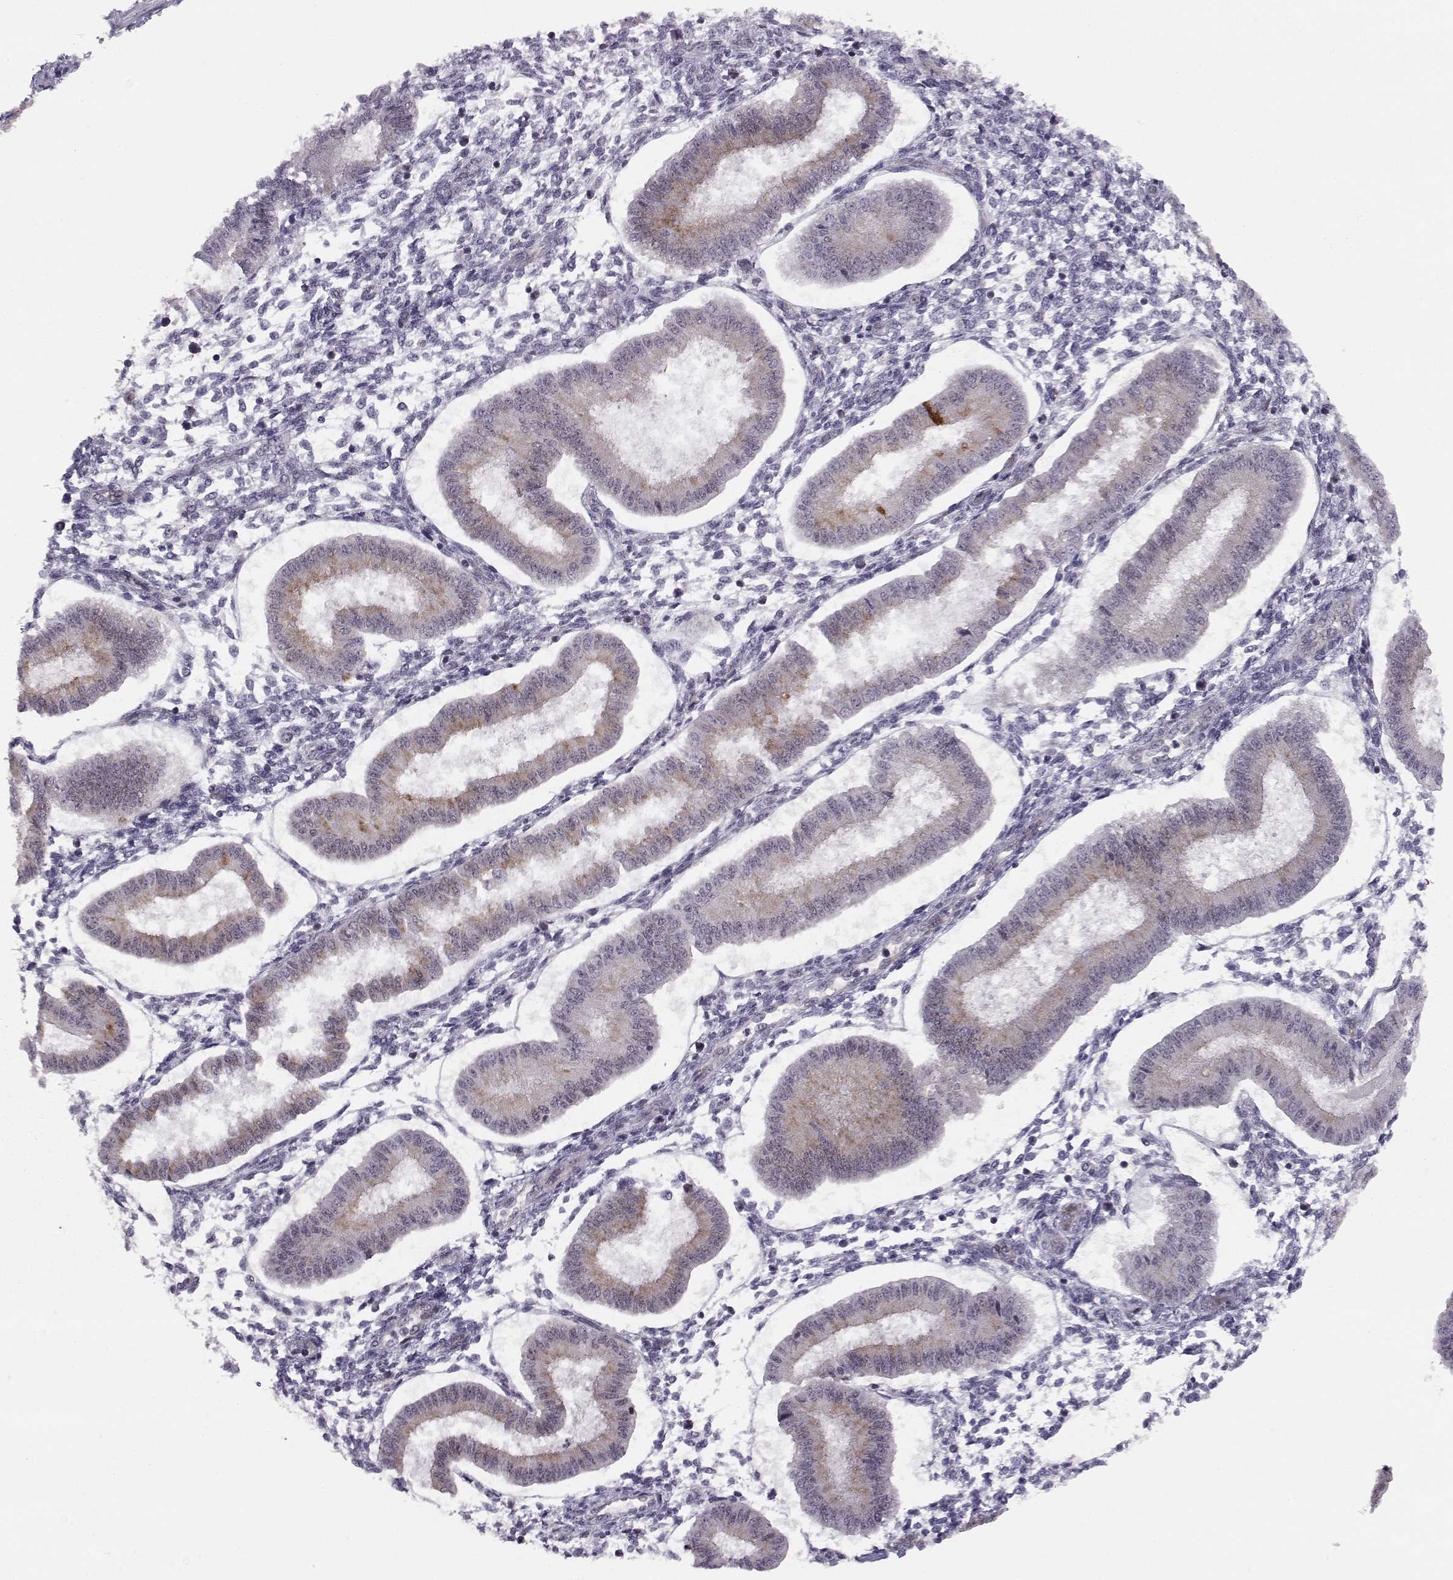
{"staining": {"intensity": "negative", "quantity": "none", "location": "none"}, "tissue": "endometrium", "cell_type": "Cells in endometrial stroma", "image_type": "normal", "snomed": [{"axis": "morphology", "description": "Normal tissue, NOS"}, {"axis": "topography", "description": "Endometrium"}], "caption": "Cells in endometrial stroma show no significant staining in unremarkable endometrium. The staining was performed using DAB to visualize the protein expression in brown, while the nuclei were stained in blue with hematoxylin (Magnification: 20x).", "gene": "KIF13B", "patient": {"sex": "female", "age": 43}}